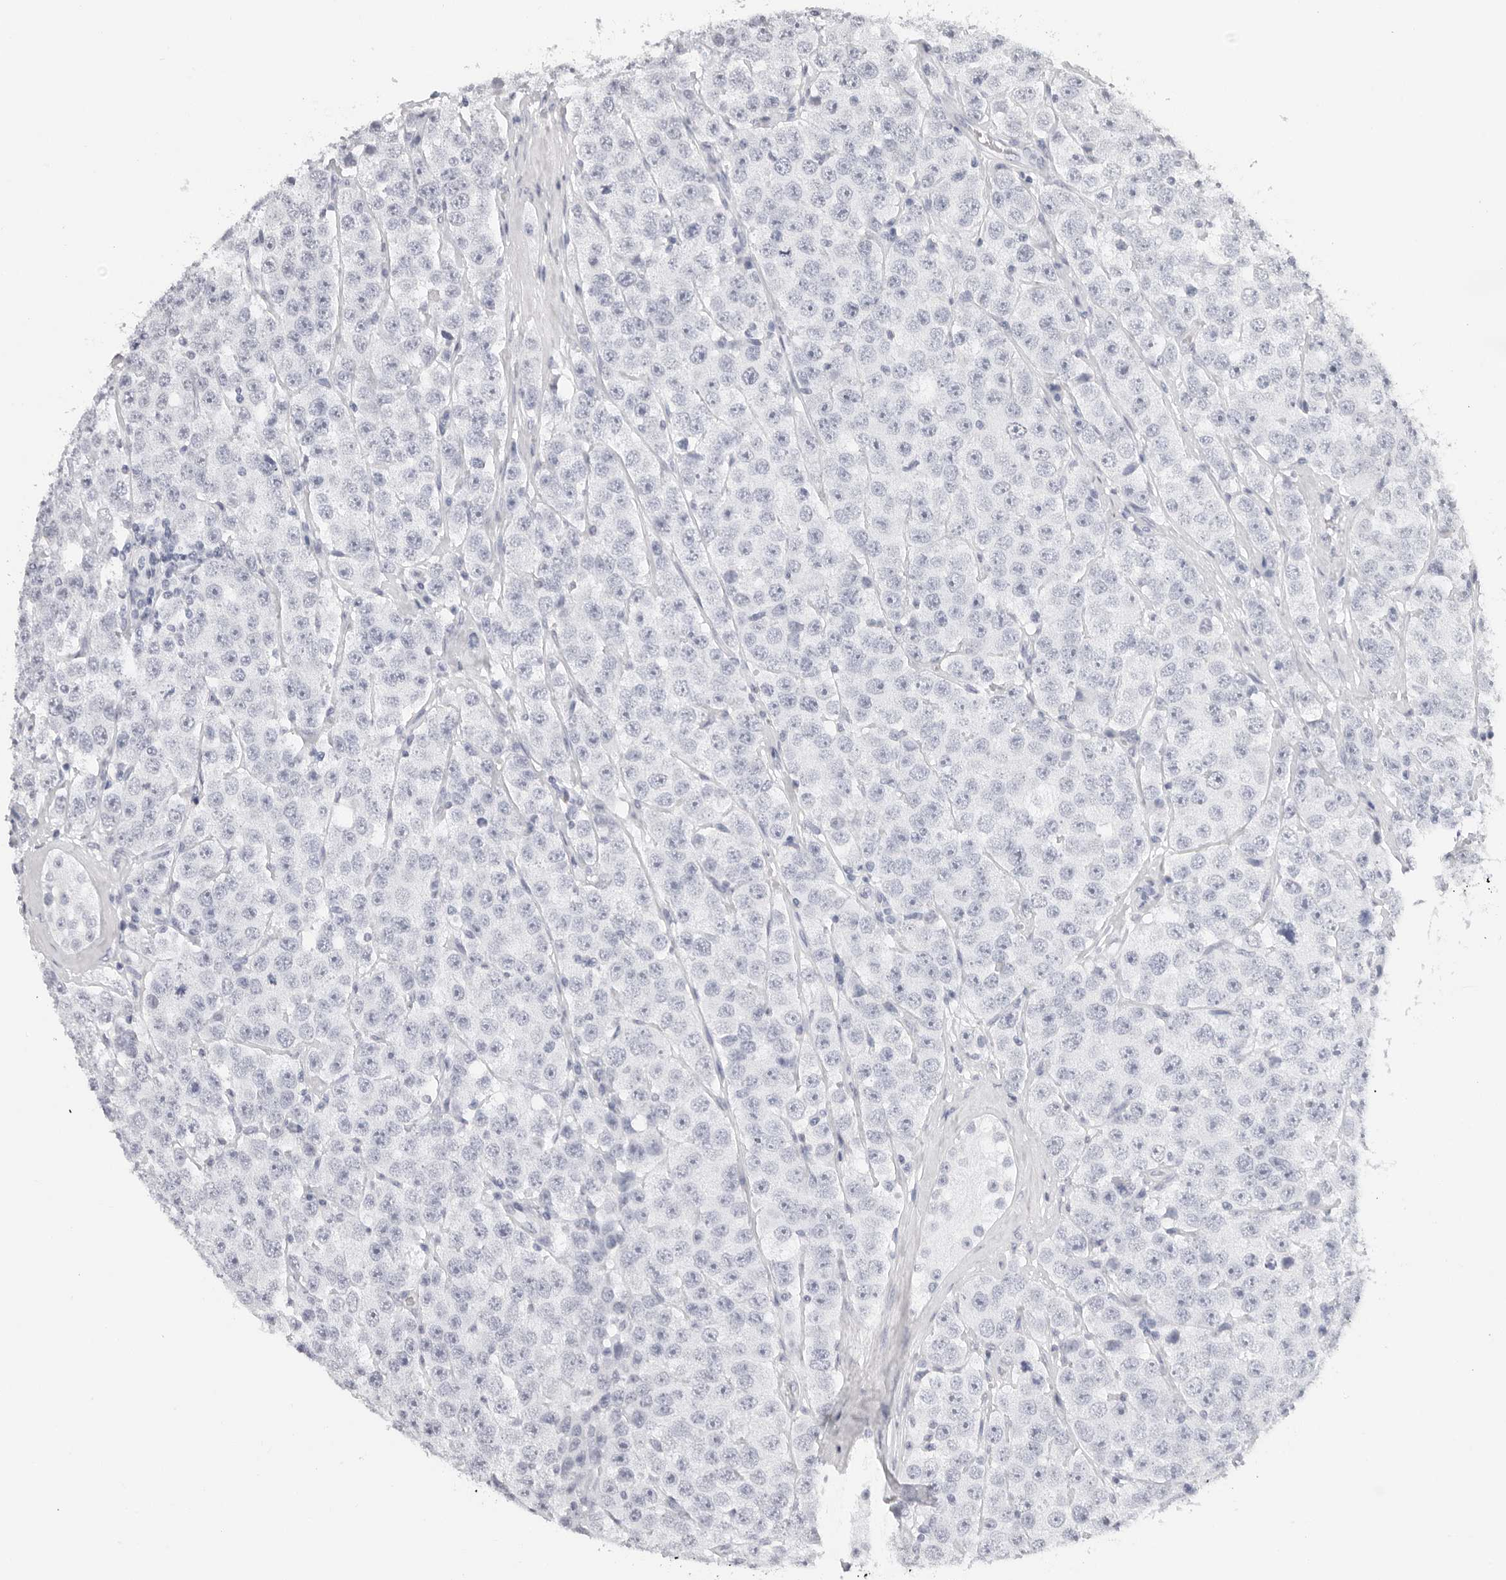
{"staining": {"intensity": "negative", "quantity": "none", "location": "none"}, "tissue": "testis cancer", "cell_type": "Tumor cells", "image_type": "cancer", "snomed": [{"axis": "morphology", "description": "Seminoma, NOS"}, {"axis": "topography", "description": "Testis"}], "caption": "The immunohistochemistry (IHC) histopathology image has no significant staining in tumor cells of testis cancer tissue.", "gene": "AGMAT", "patient": {"sex": "male", "age": 28}}